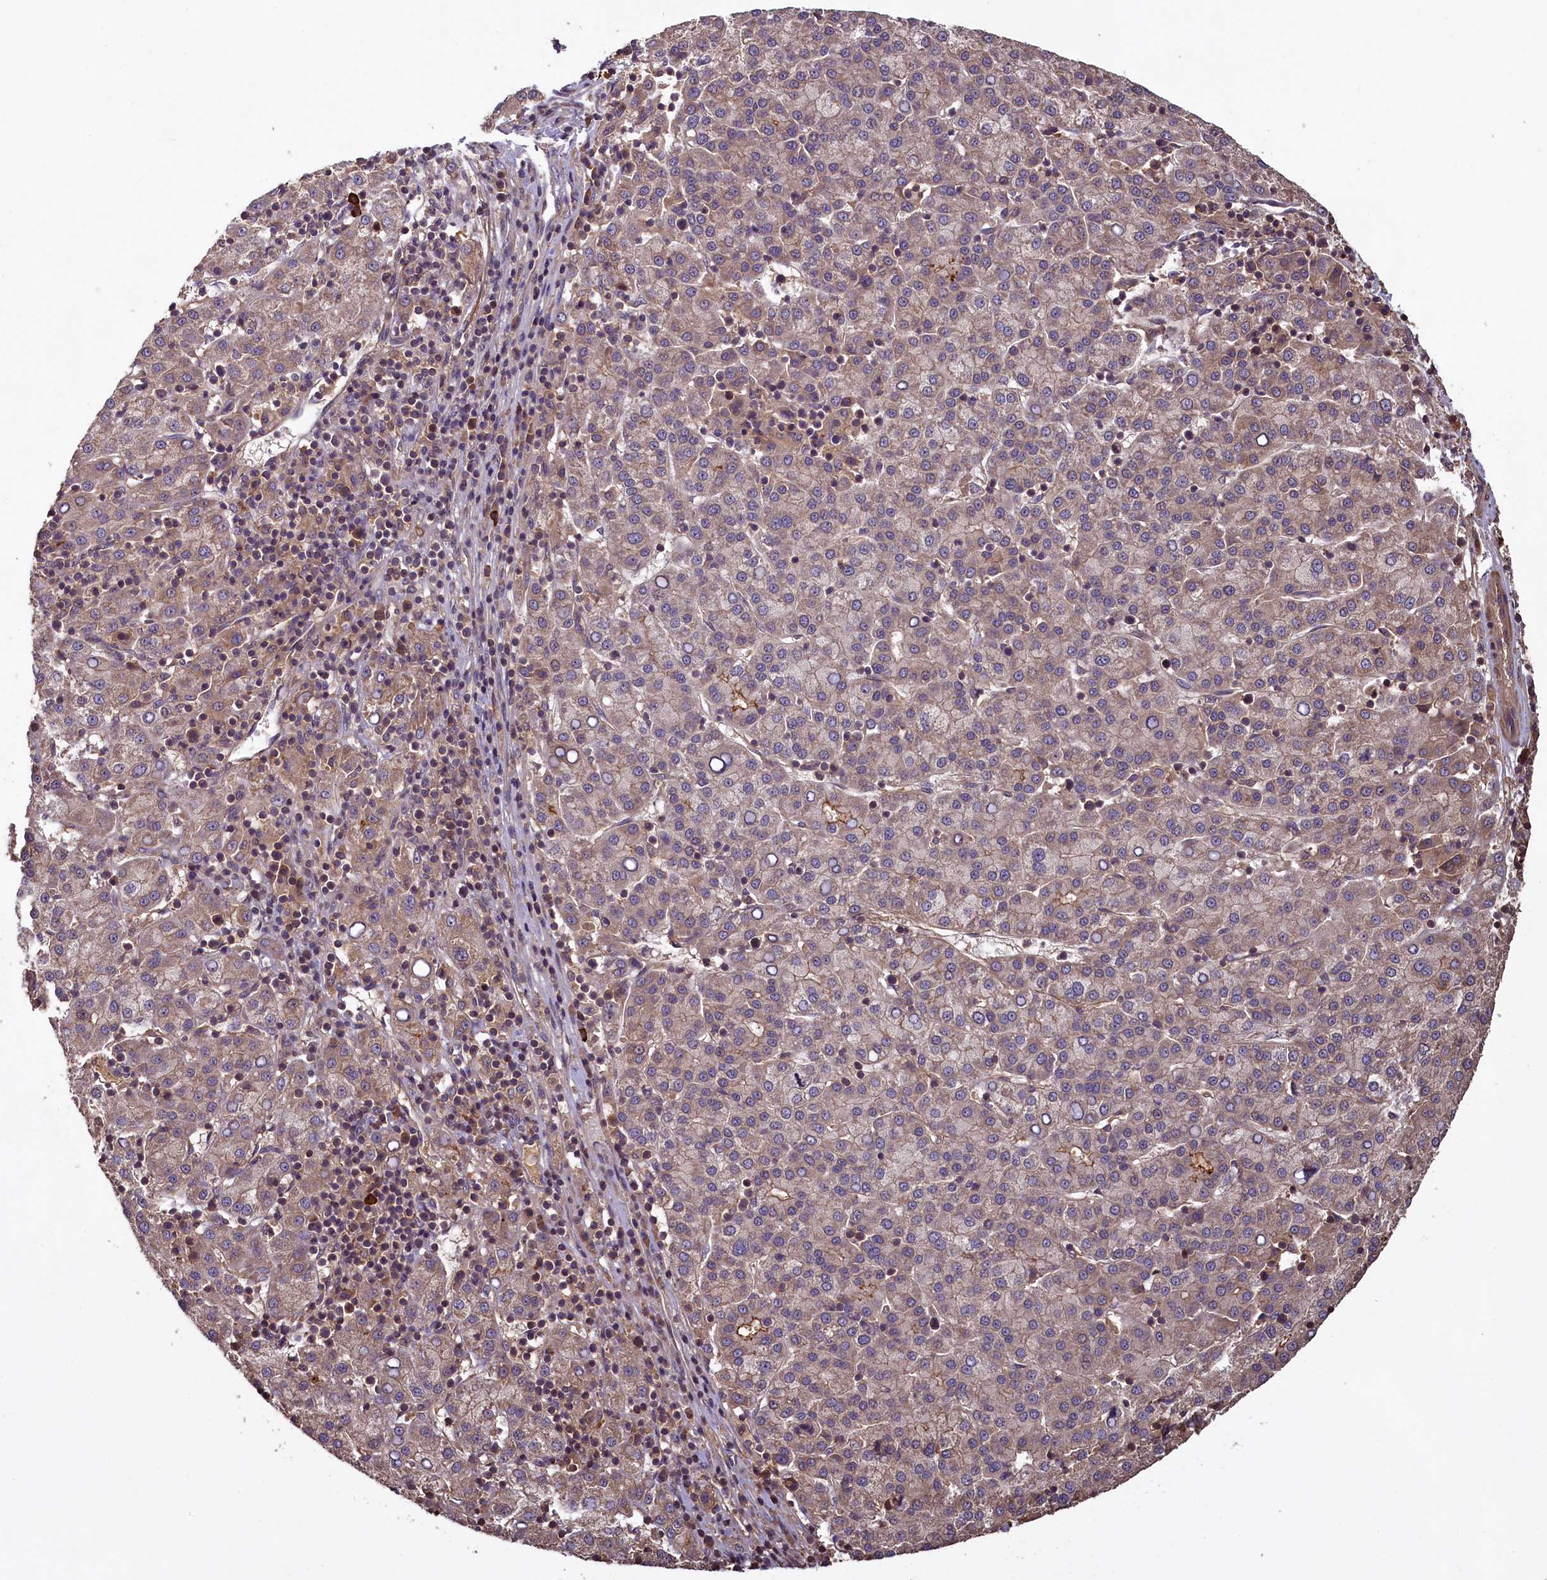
{"staining": {"intensity": "moderate", "quantity": "25%-75%", "location": "cytoplasmic/membranous"}, "tissue": "liver cancer", "cell_type": "Tumor cells", "image_type": "cancer", "snomed": [{"axis": "morphology", "description": "Carcinoma, Hepatocellular, NOS"}, {"axis": "topography", "description": "Liver"}], "caption": "Immunohistochemical staining of hepatocellular carcinoma (liver) exhibits medium levels of moderate cytoplasmic/membranous protein expression in about 25%-75% of tumor cells. (DAB = brown stain, brightfield microscopy at high magnification).", "gene": "NUDT6", "patient": {"sex": "female", "age": 58}}